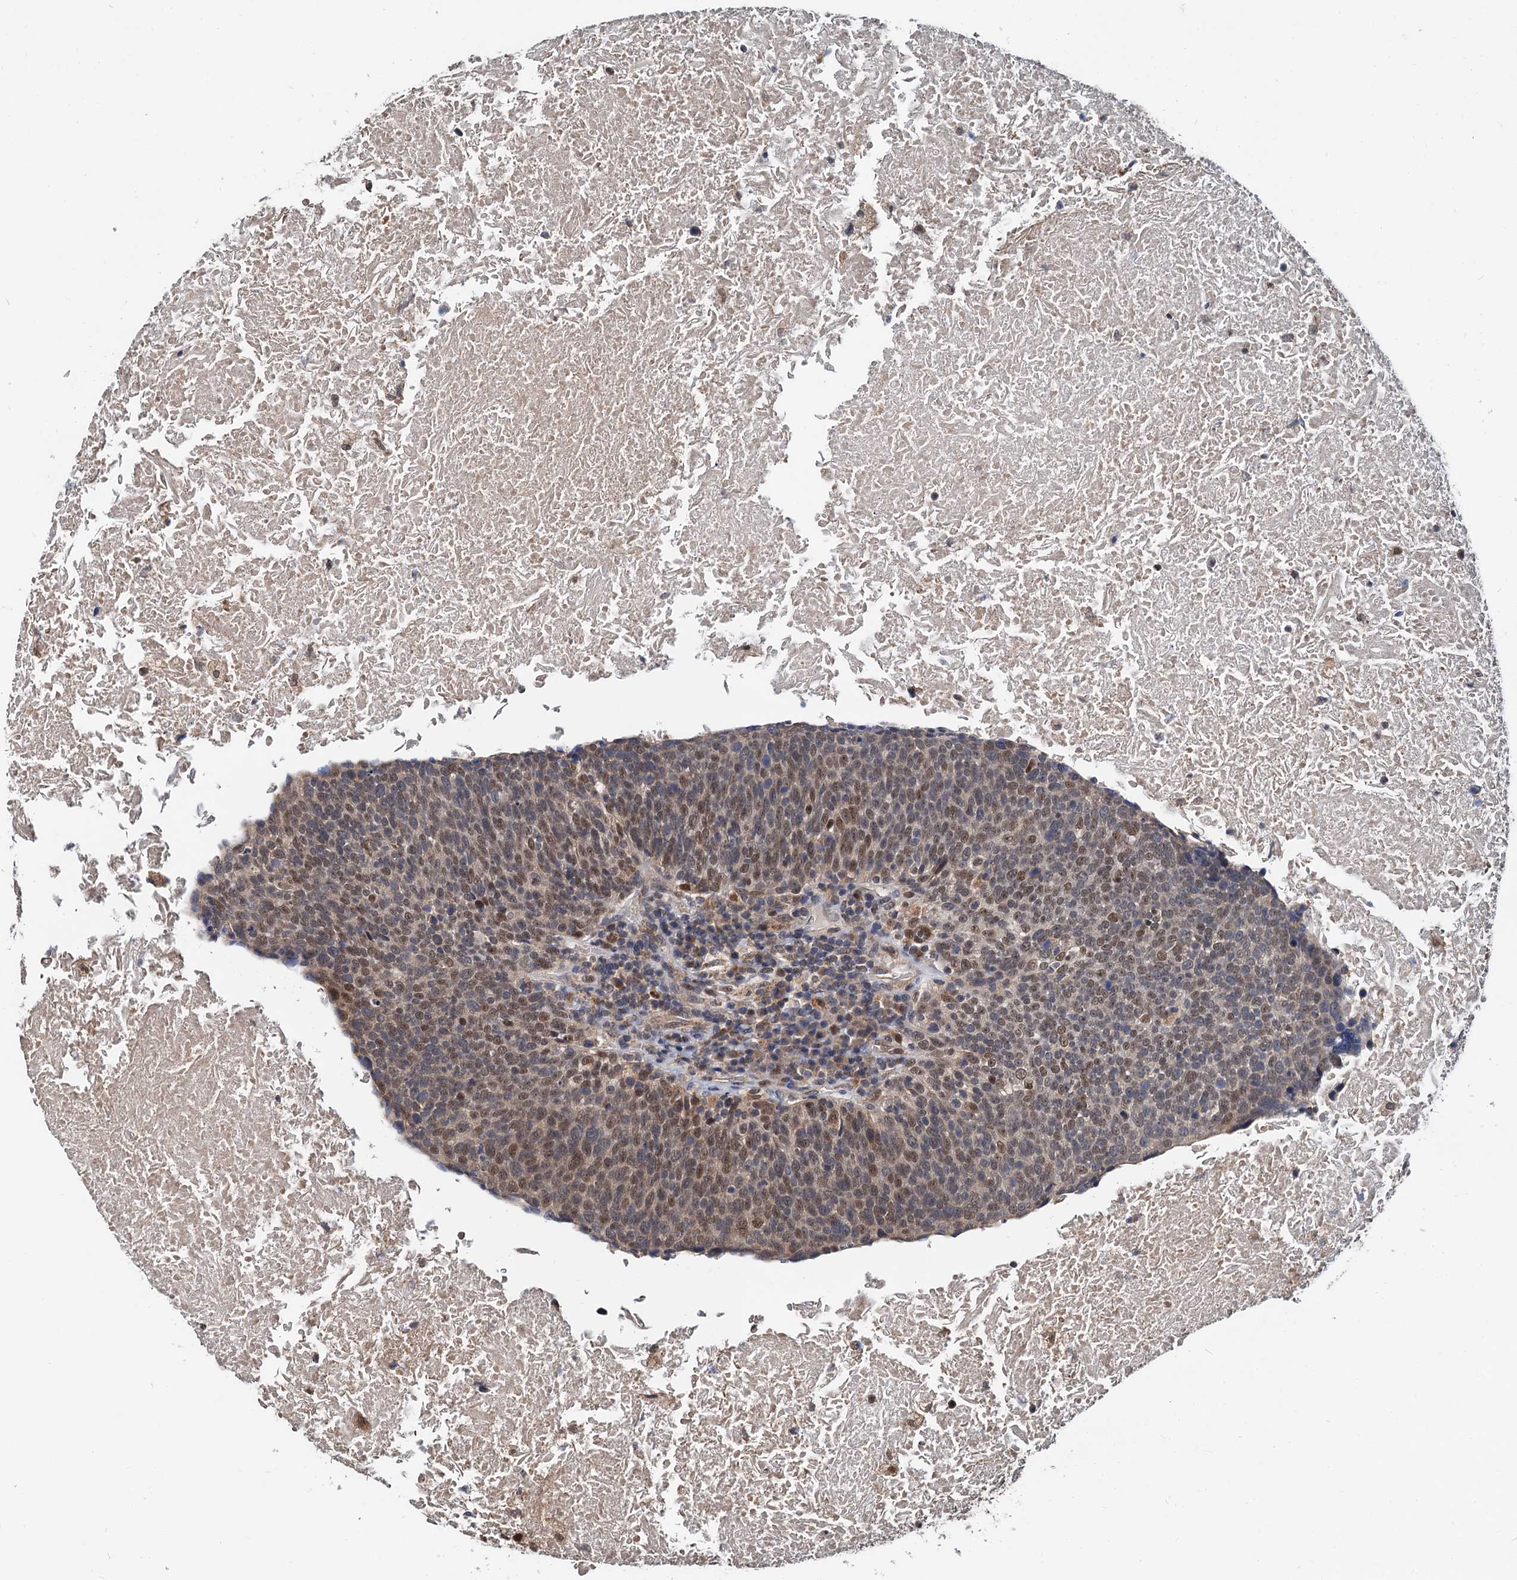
{"staining": {"intensity": "moderate", "quantity": ">75%", "location": "nuclear"}, "tissue": "head and neck cancer", "cell_type": "Tumor cells", "image_type": "cancer", "snomed": [{"axis": "morphology", "description": "Squamous cell carcinoma, NOS"}, {"axis": "morphology", "description": "Squamous cell carcinoma, metastatic, NOS"}, {"axis": "topography", "description": "Lymph node"}, {"axis": "topography", "description": "Head-Neck"}], "caption": "IHC histopathology image of neoplastic tissue: head and neck squamous cell carcinoma stained using IHC displays medium levels of moderate protein expression localized specifically in the nuclear of tumor cells, appearing as a nuclear brown color.", "gene": "MCMBP", "patient": {"sex": "male", "age": 62}}